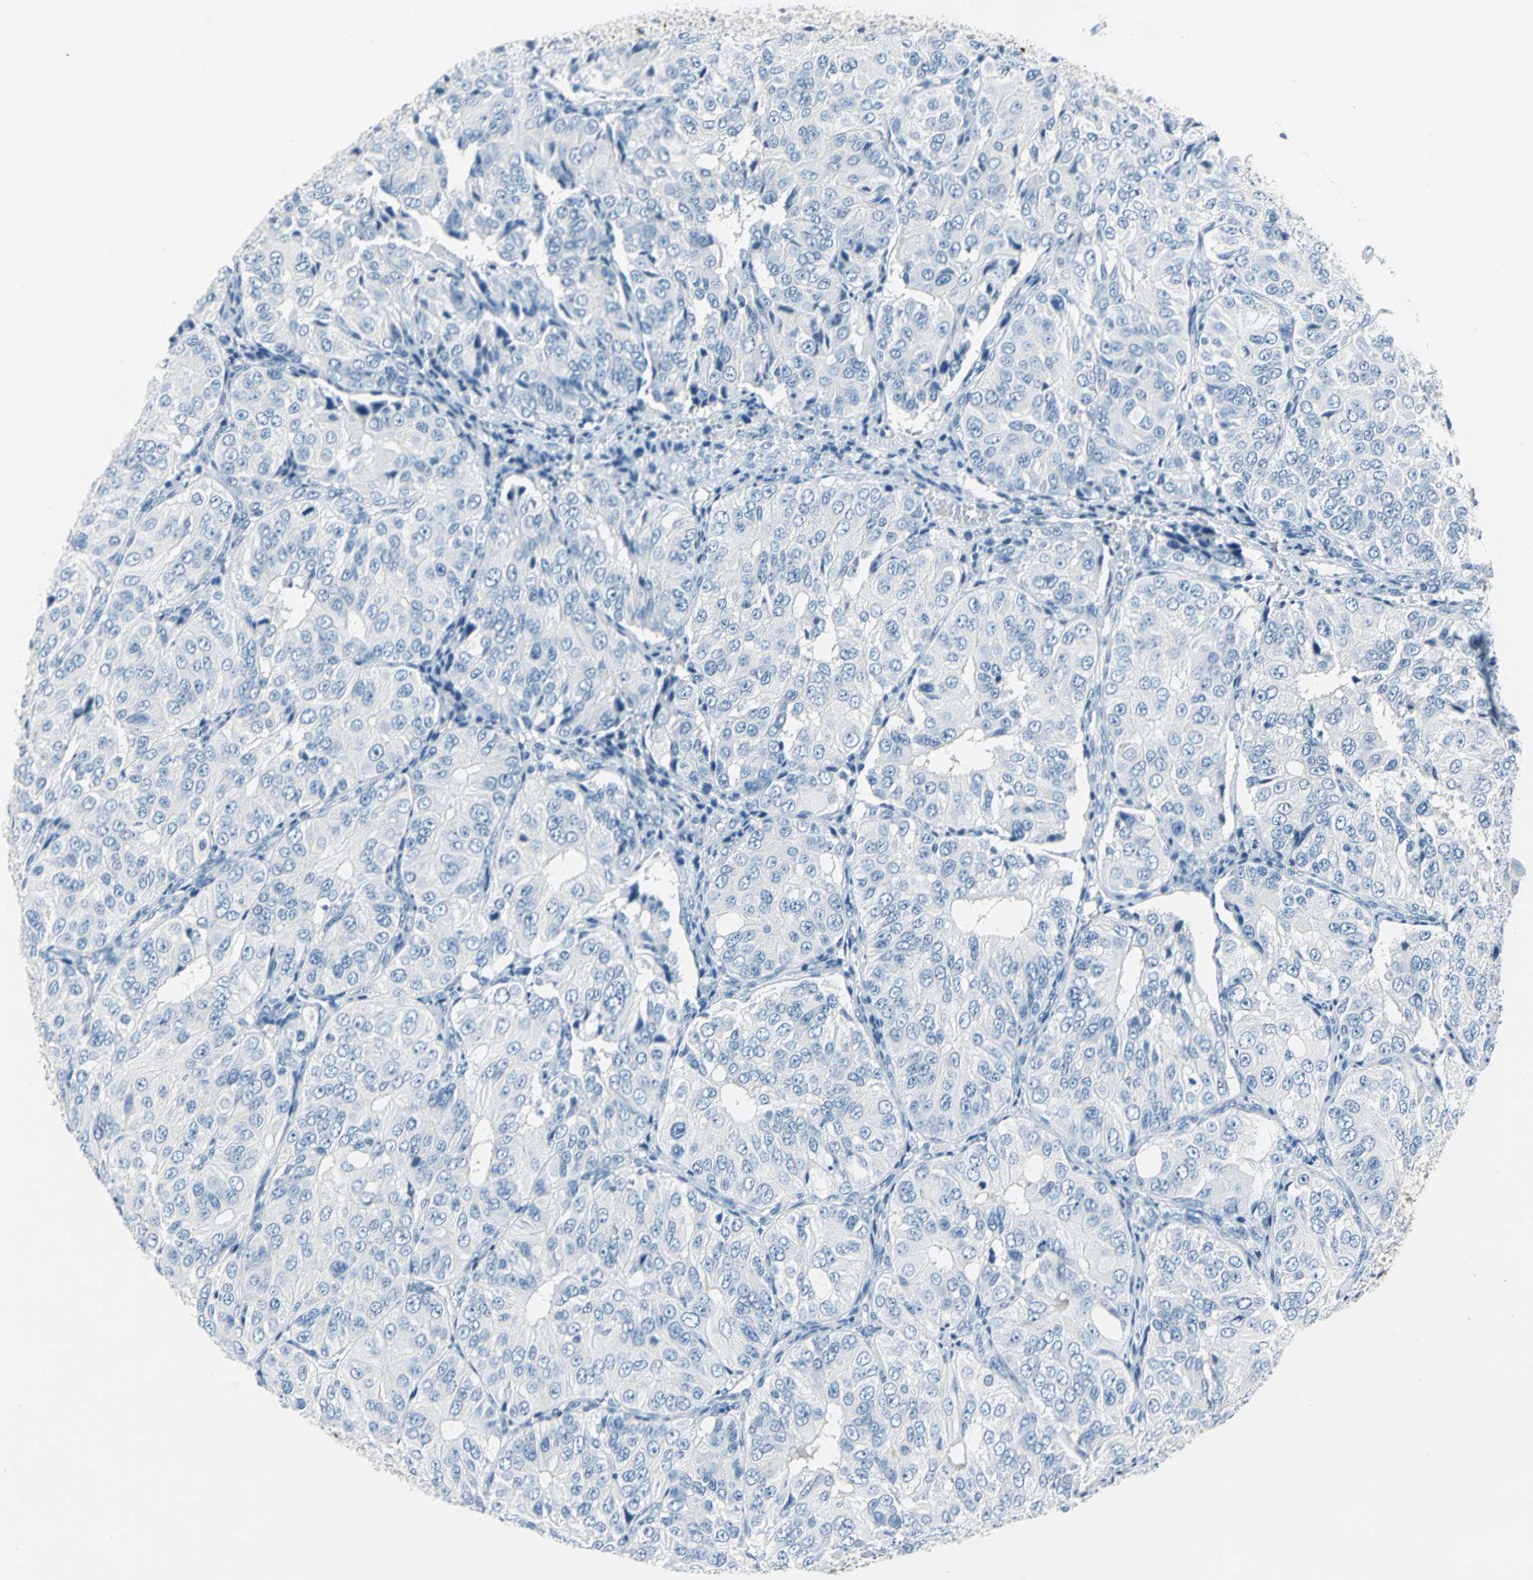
{"staining": {"intensity": "negative", "quantity": "none", "location": "none"}, "tissue": "ovarian cancer", "cell_type": "Tumor cells", "image_type": "cancer", "snomed": [{"axis": "morphology", "description": "Carcinoma, endometroid"}, {"axis": "topography", "description": "Ovary"}], "caption": "Histopathology image shows no significant protein expression in tumor cells of ovarian cancer.", "gene": "PKLR", "patient": {"sex": "female", "age": 51}}